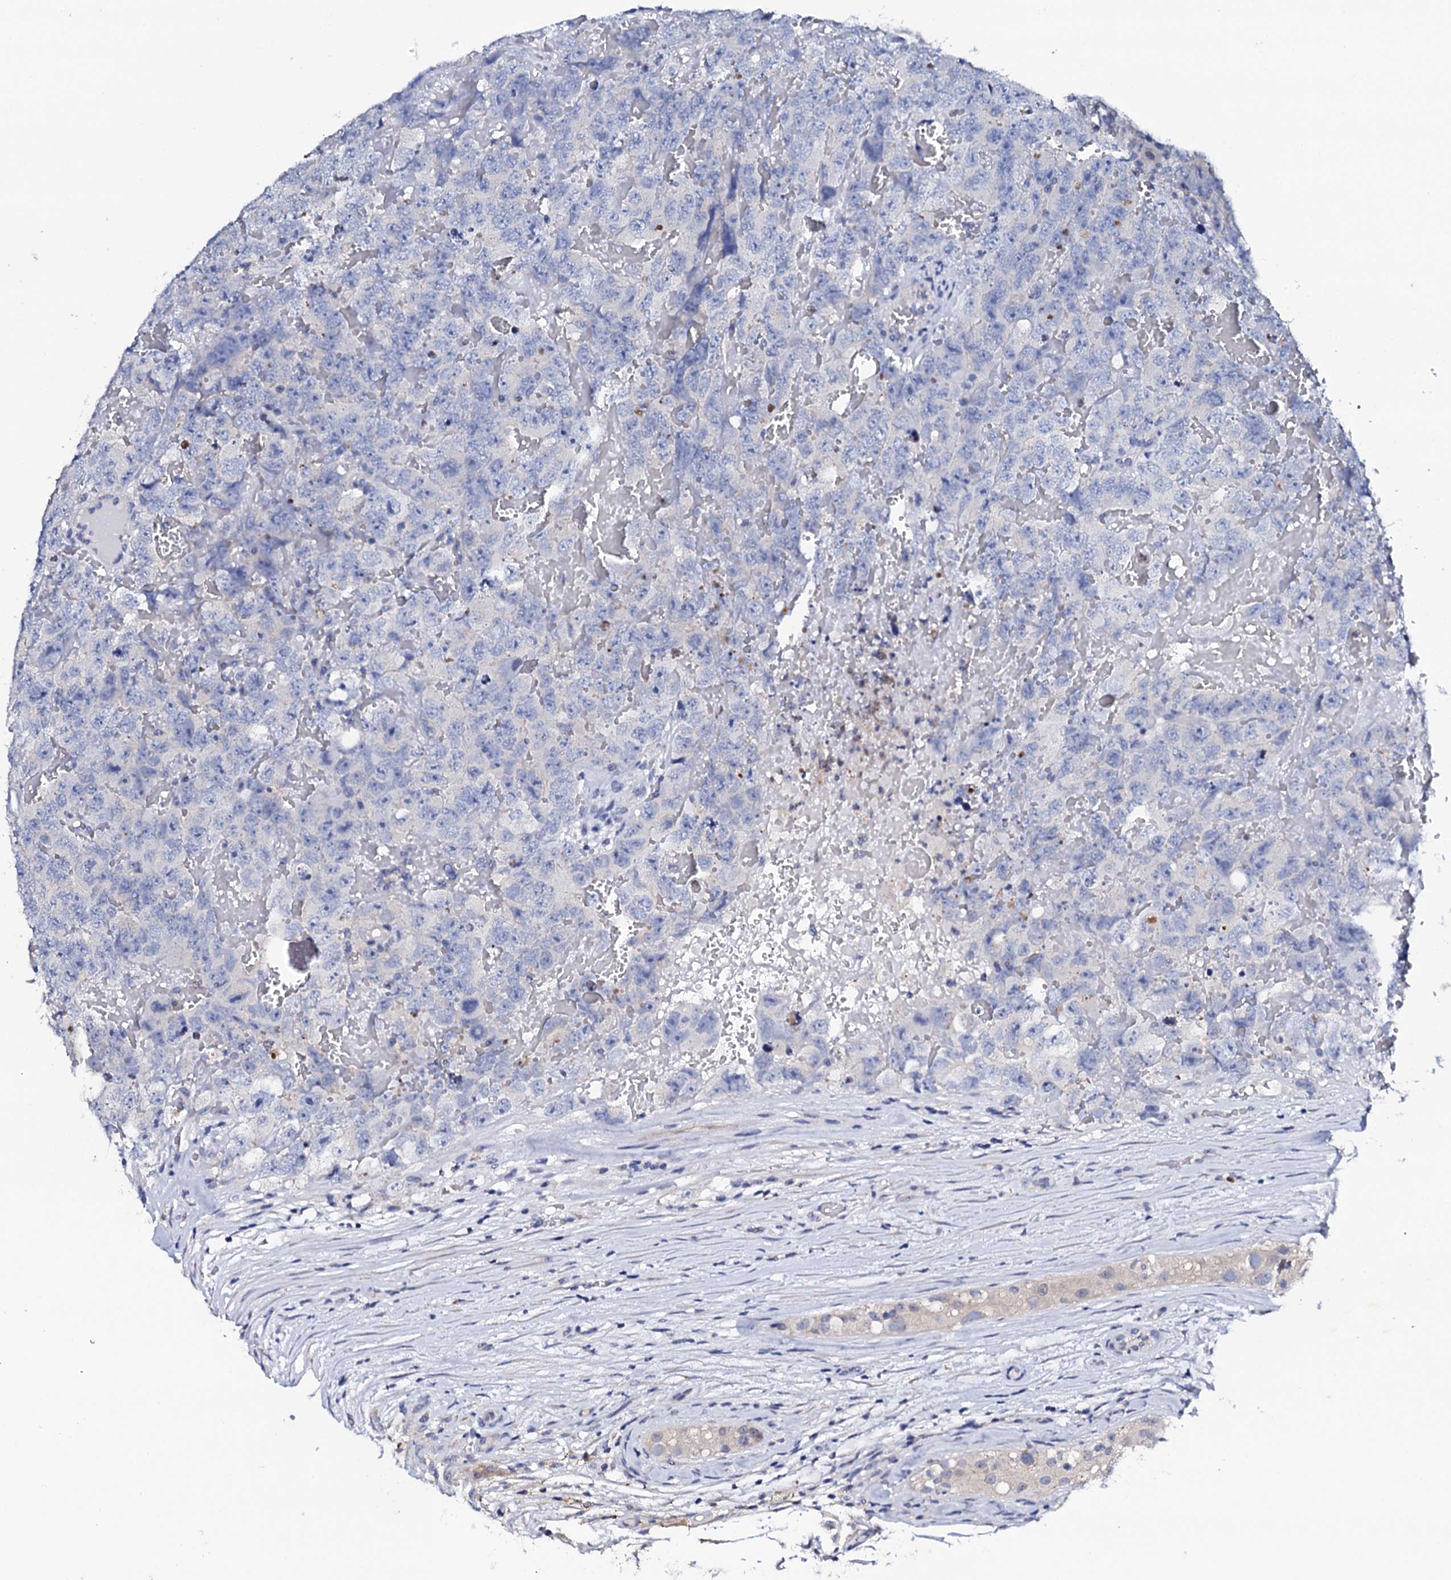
{"staining": {"intensity": "negative", "quantity": "none", "location": "none"}, "tissue": "testis cancer", "cell_type": "Tumor cells", "image_type": "cancer", "snomed": [{"axis": "morphology", "description": "Carcinoma, Embryonal, NOS"}, {"axis": "topography", "description": "Testis"}], "caption": "DAB immunohistochemical staining of human testis cancer exhibits no significant expression in tumor cells.", "gene": "NAA16", "patient": {"sex": "male", "age": 45}}